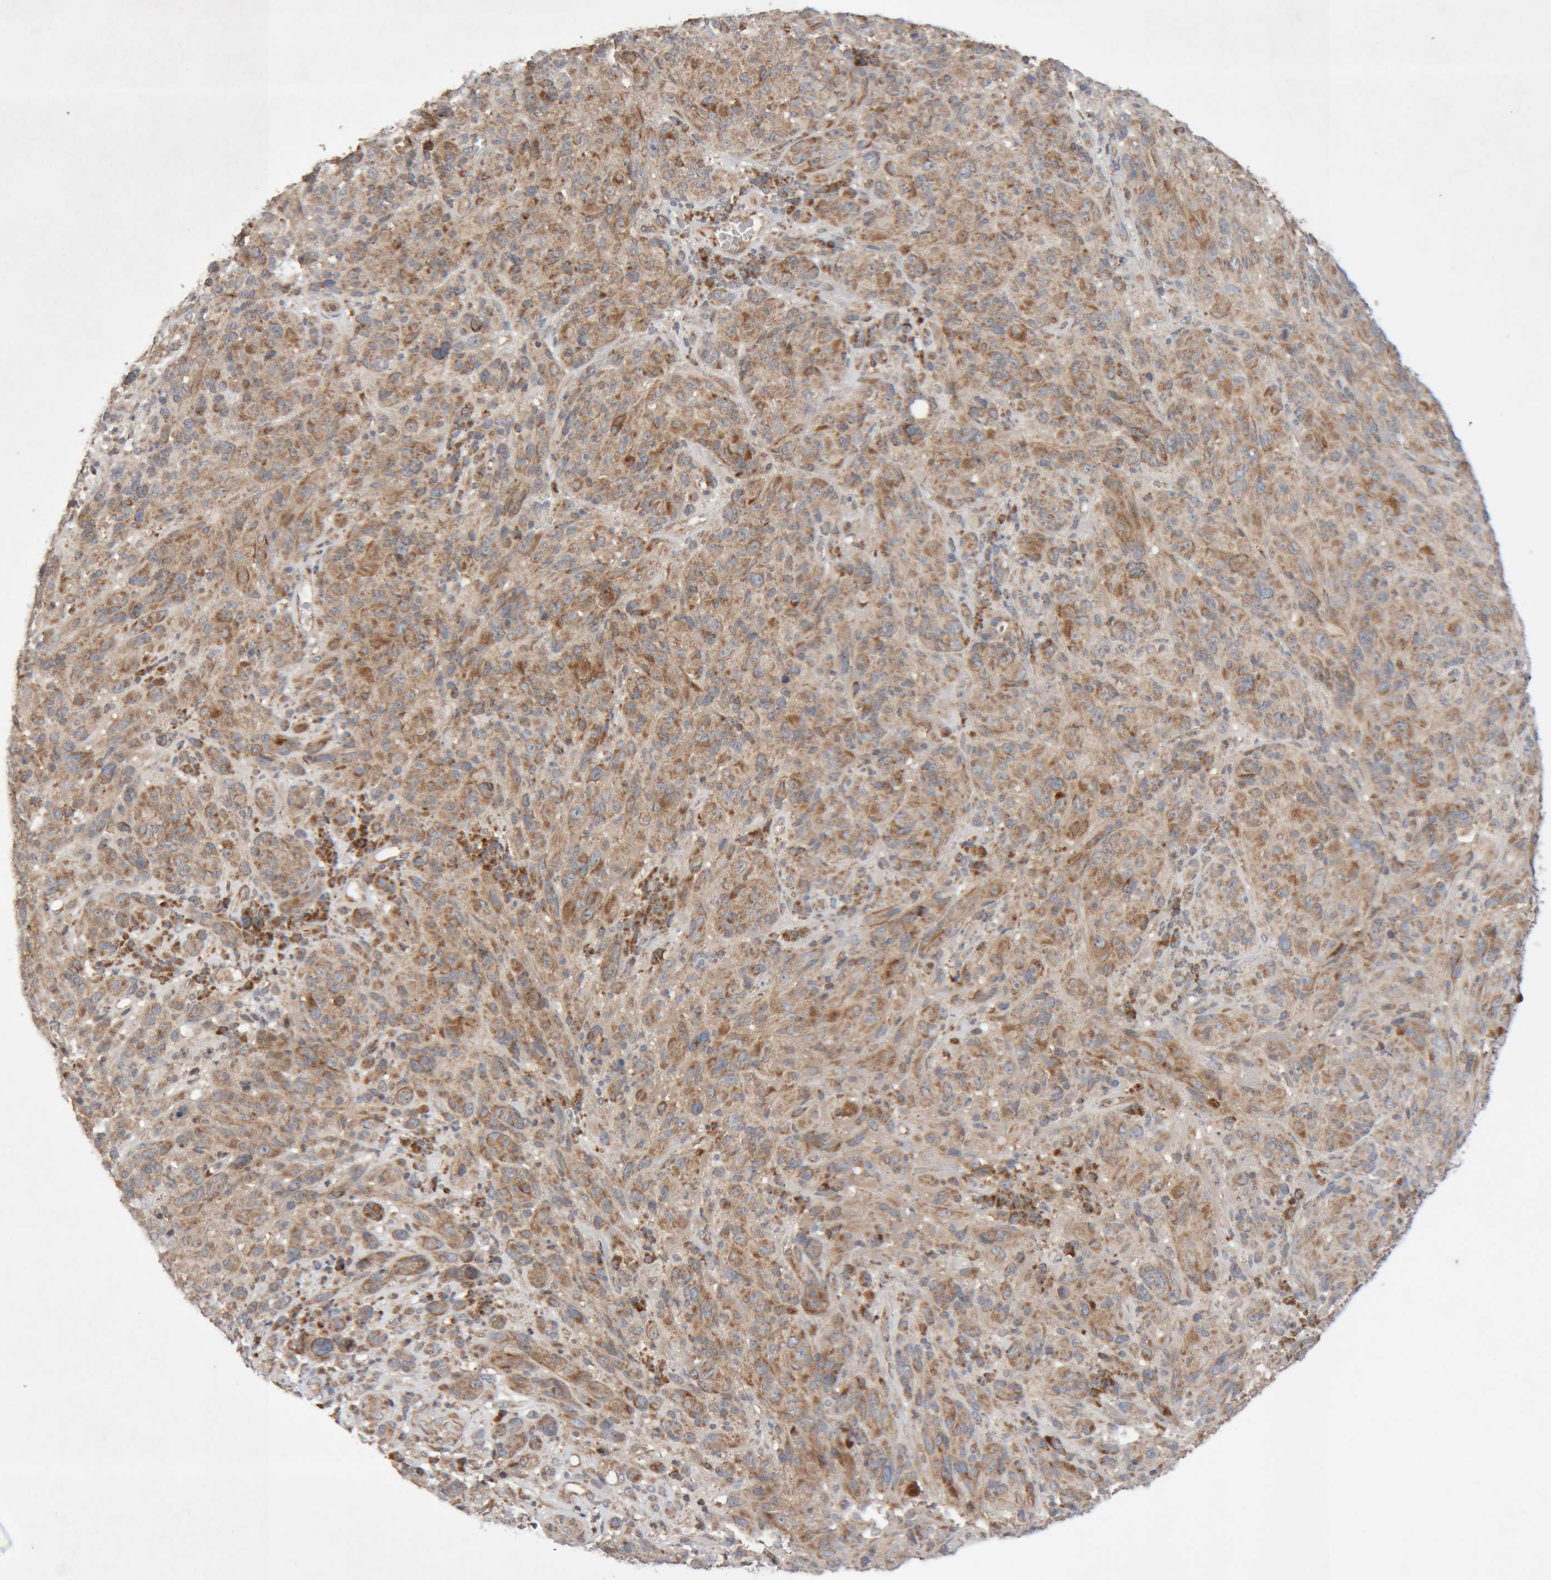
{"staining": {"intensity": "moderate", "quantity": ">75%", "location": "cytoplasmic/membranous"}, "tissue": "melanoma", "cell_type": "Tumor cells", "image_type": "cancer", "snomed": [{"axis": "morphology", "description": "Malignant melanoma, NOS"}, {"axis": "topography", "description": "Skin of head"}], "caption": "High-magnification brightfield microscopy of melanoma stained with DAB (brown) and counterstained with hematoxylin (blue). tumor cells exhibit moderate cytoplasmic/membranous positivity is identified in about>75% of cells.", "gene": "KIF21B", "patient": {"sex": "male", "age": 96}}